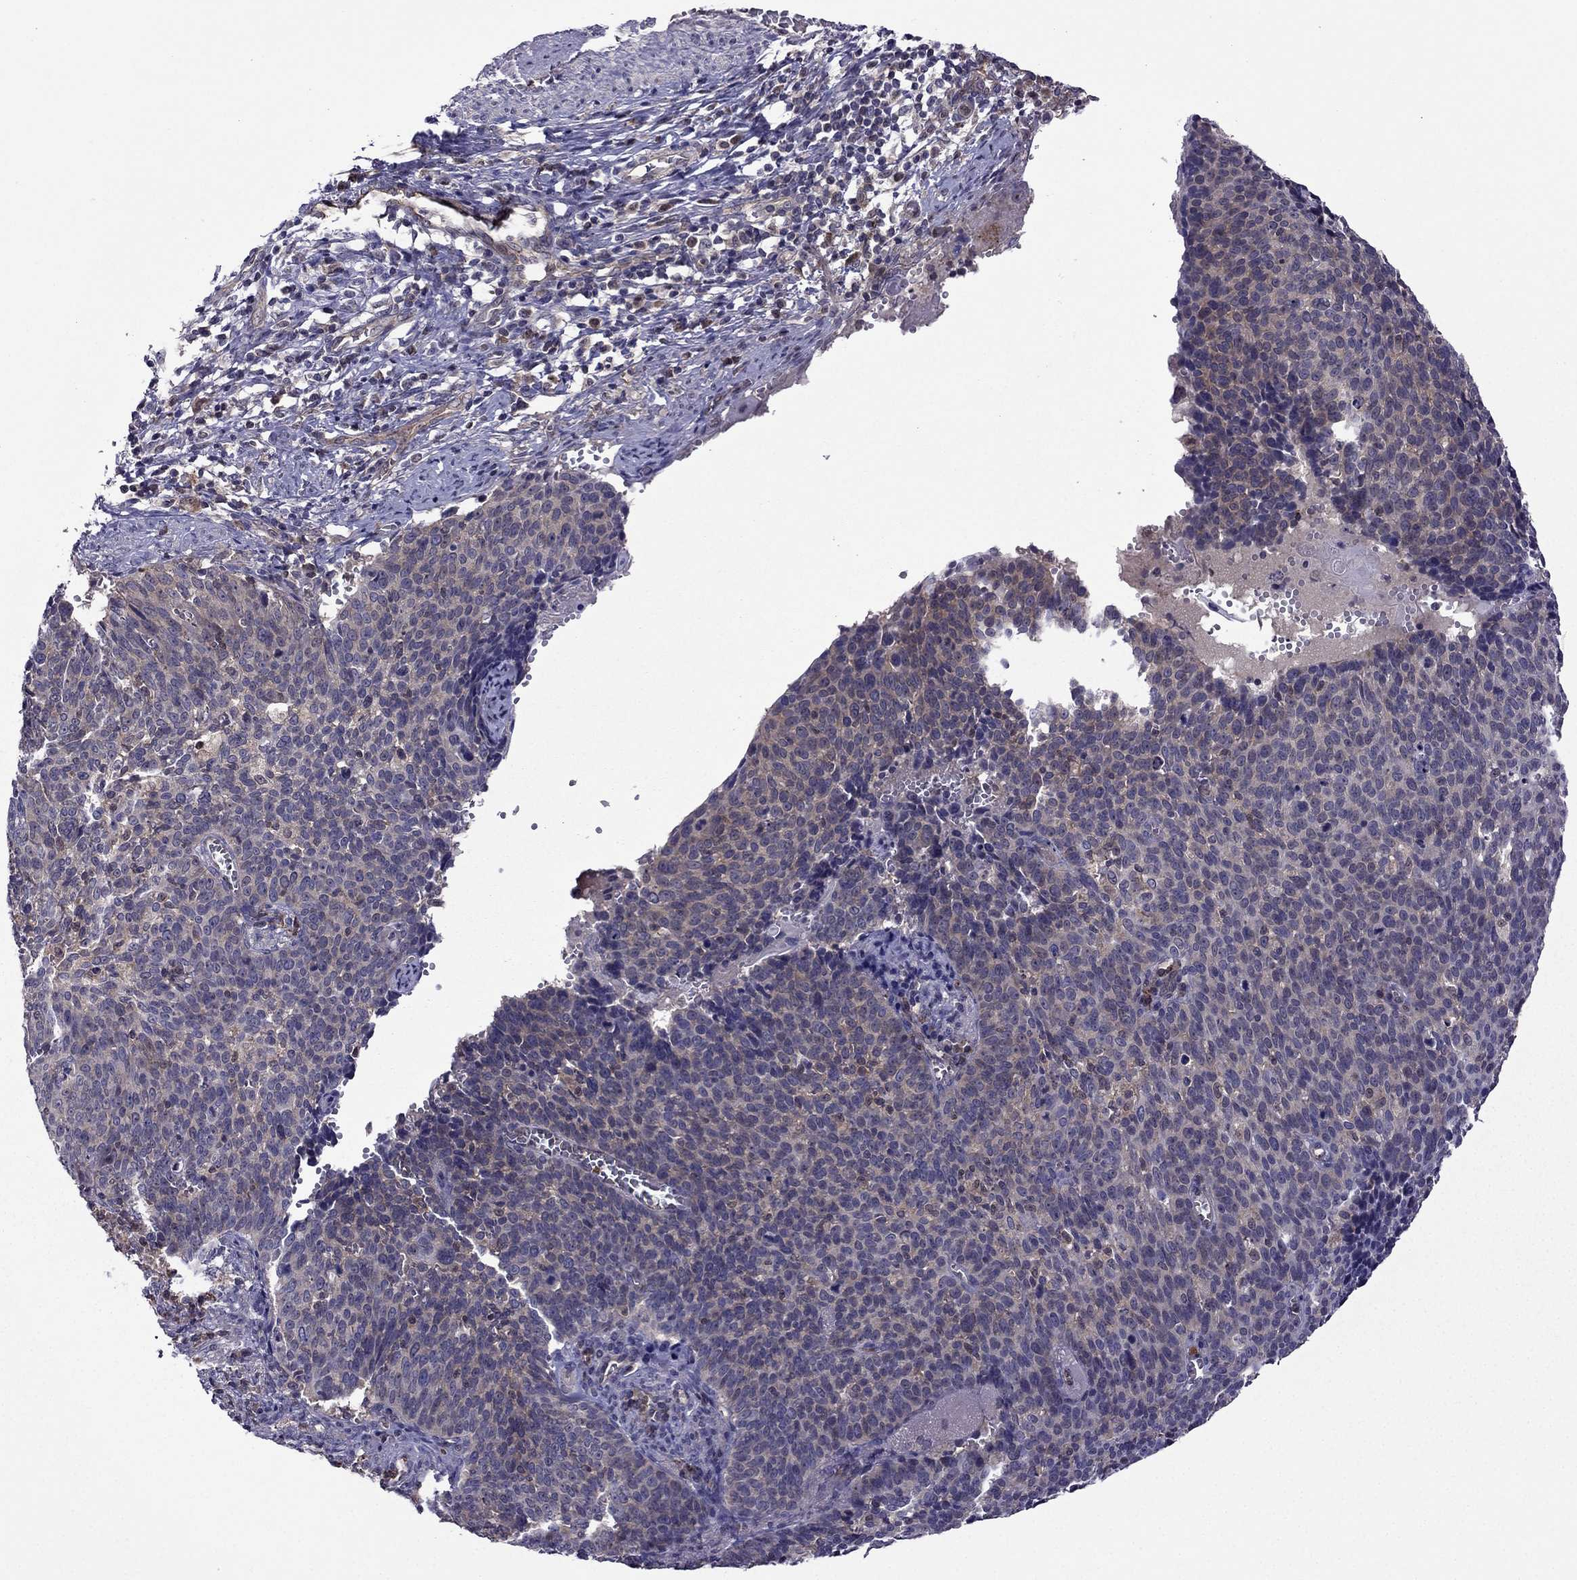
{"staining": {"intensity": "weak", "quantity": ">75%", "location": "cytoplasmic/membranous"}, "tissue": "cervical cancer", "cell_type": "Tumor cells", "image_type": "cancer", "snomed": [{"axis": "morphology", "description": "Normal tissue, NOS"}, {"axis": "morphology", "description": "Squamous cell carcinoma, NOS"}, {"axis": "topography", "description": "Cervix"}], "caption": "There is low levels of weak cytoplasmic/membranous positivity in tumor cells of cervical squamous cell carcinoma, as demonstrated by immunohistochemical staining (brown color).", "gene": "CDK5", "patient": {"sex": "female", "age": 39}}